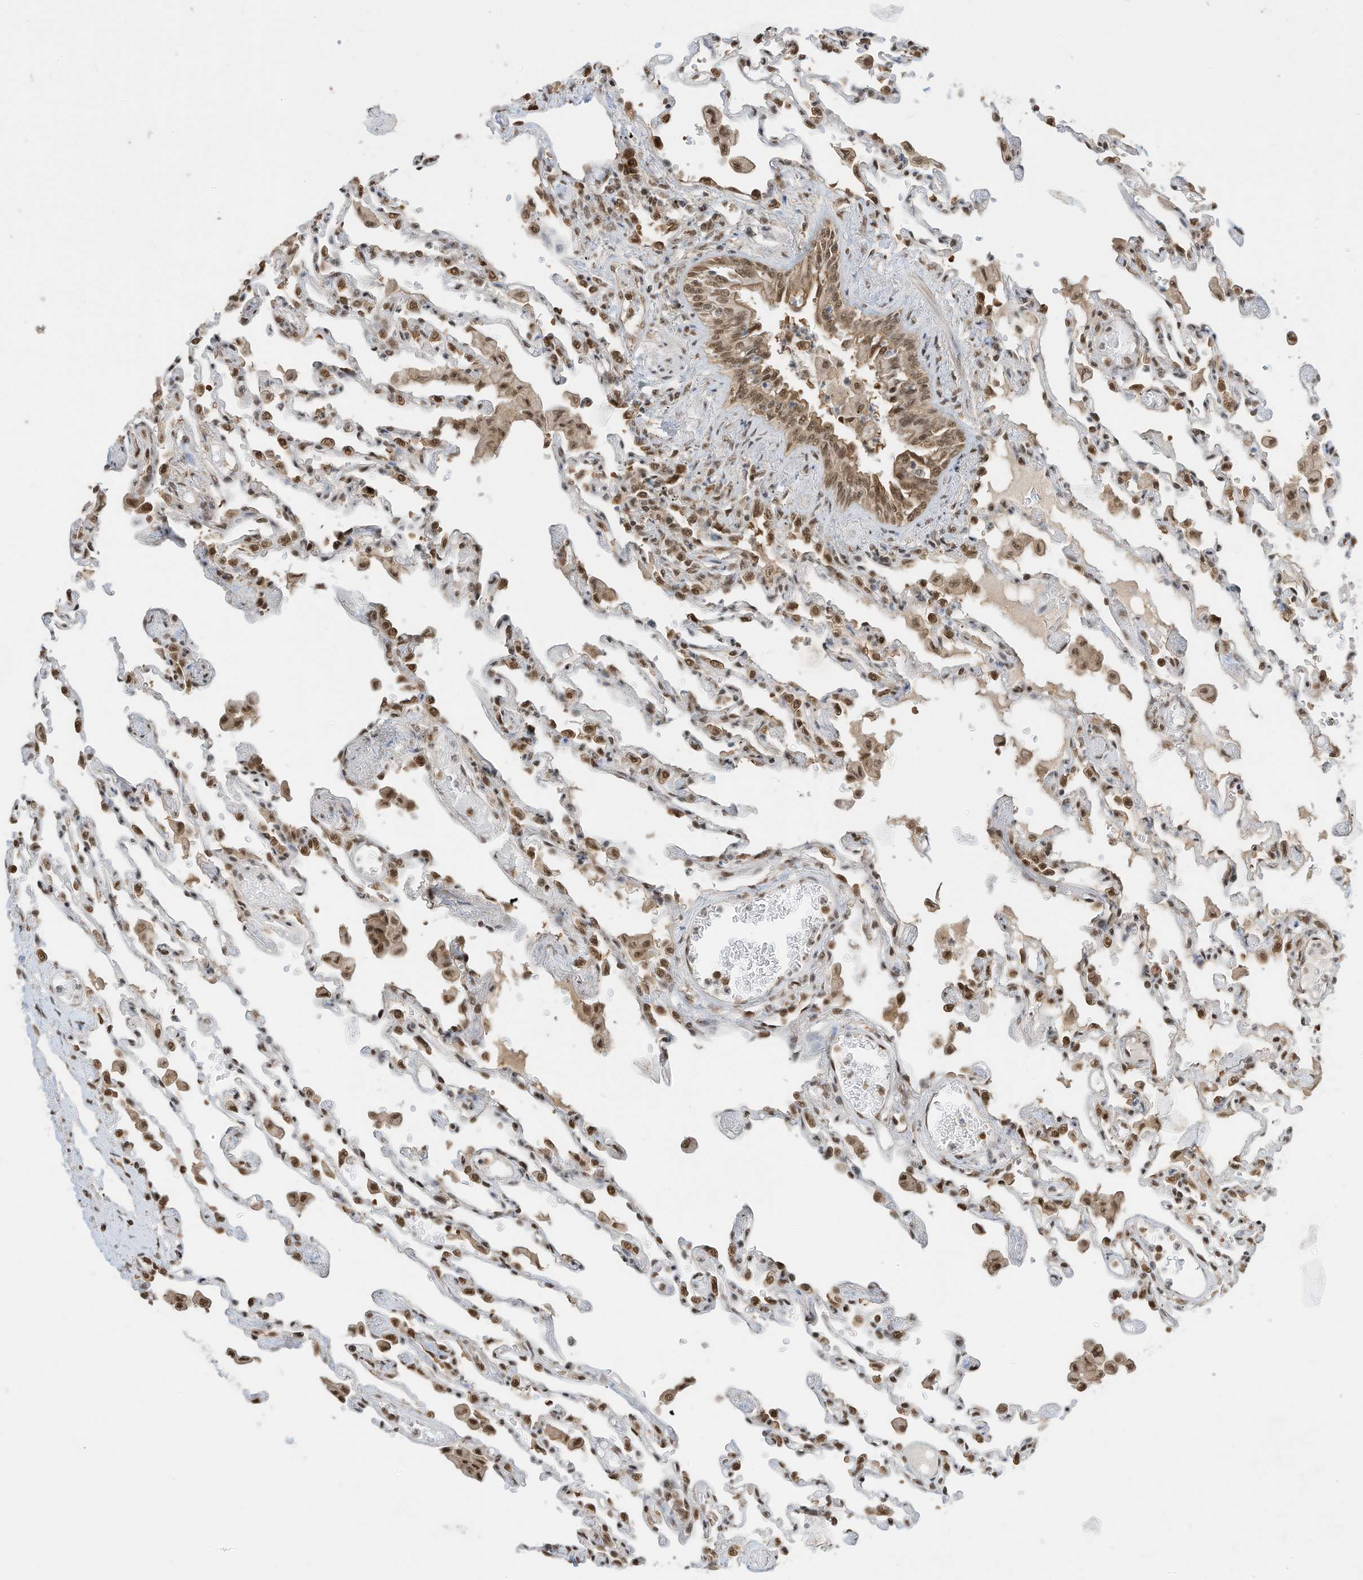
{"staining": {"intensity": "moderate", "quantity": "25%-75%", "location": "nuclear"}, "tissue": "lung", "cell_type": "Alveolar cells", "image_type": "normal", "snomed": [{"axis": "morphology", "description": "Normal tissue, NOS"}, {"axis": "topography", "description": "Bronchus"}, {"axis": "topography", "description": "Lung"}], "caption": "Moderate nuclear positivity is identified in approximately 25%-75% of alveolar cells in unremarkable lung. (Stains: DAB (3,3'-diaminobenzidine) in brown, nuclei in blue, Microscopy: brightfield microscopy at high magnification).", "gene": "ZNF195", "patient": {"sex": "female", "age": 49}}